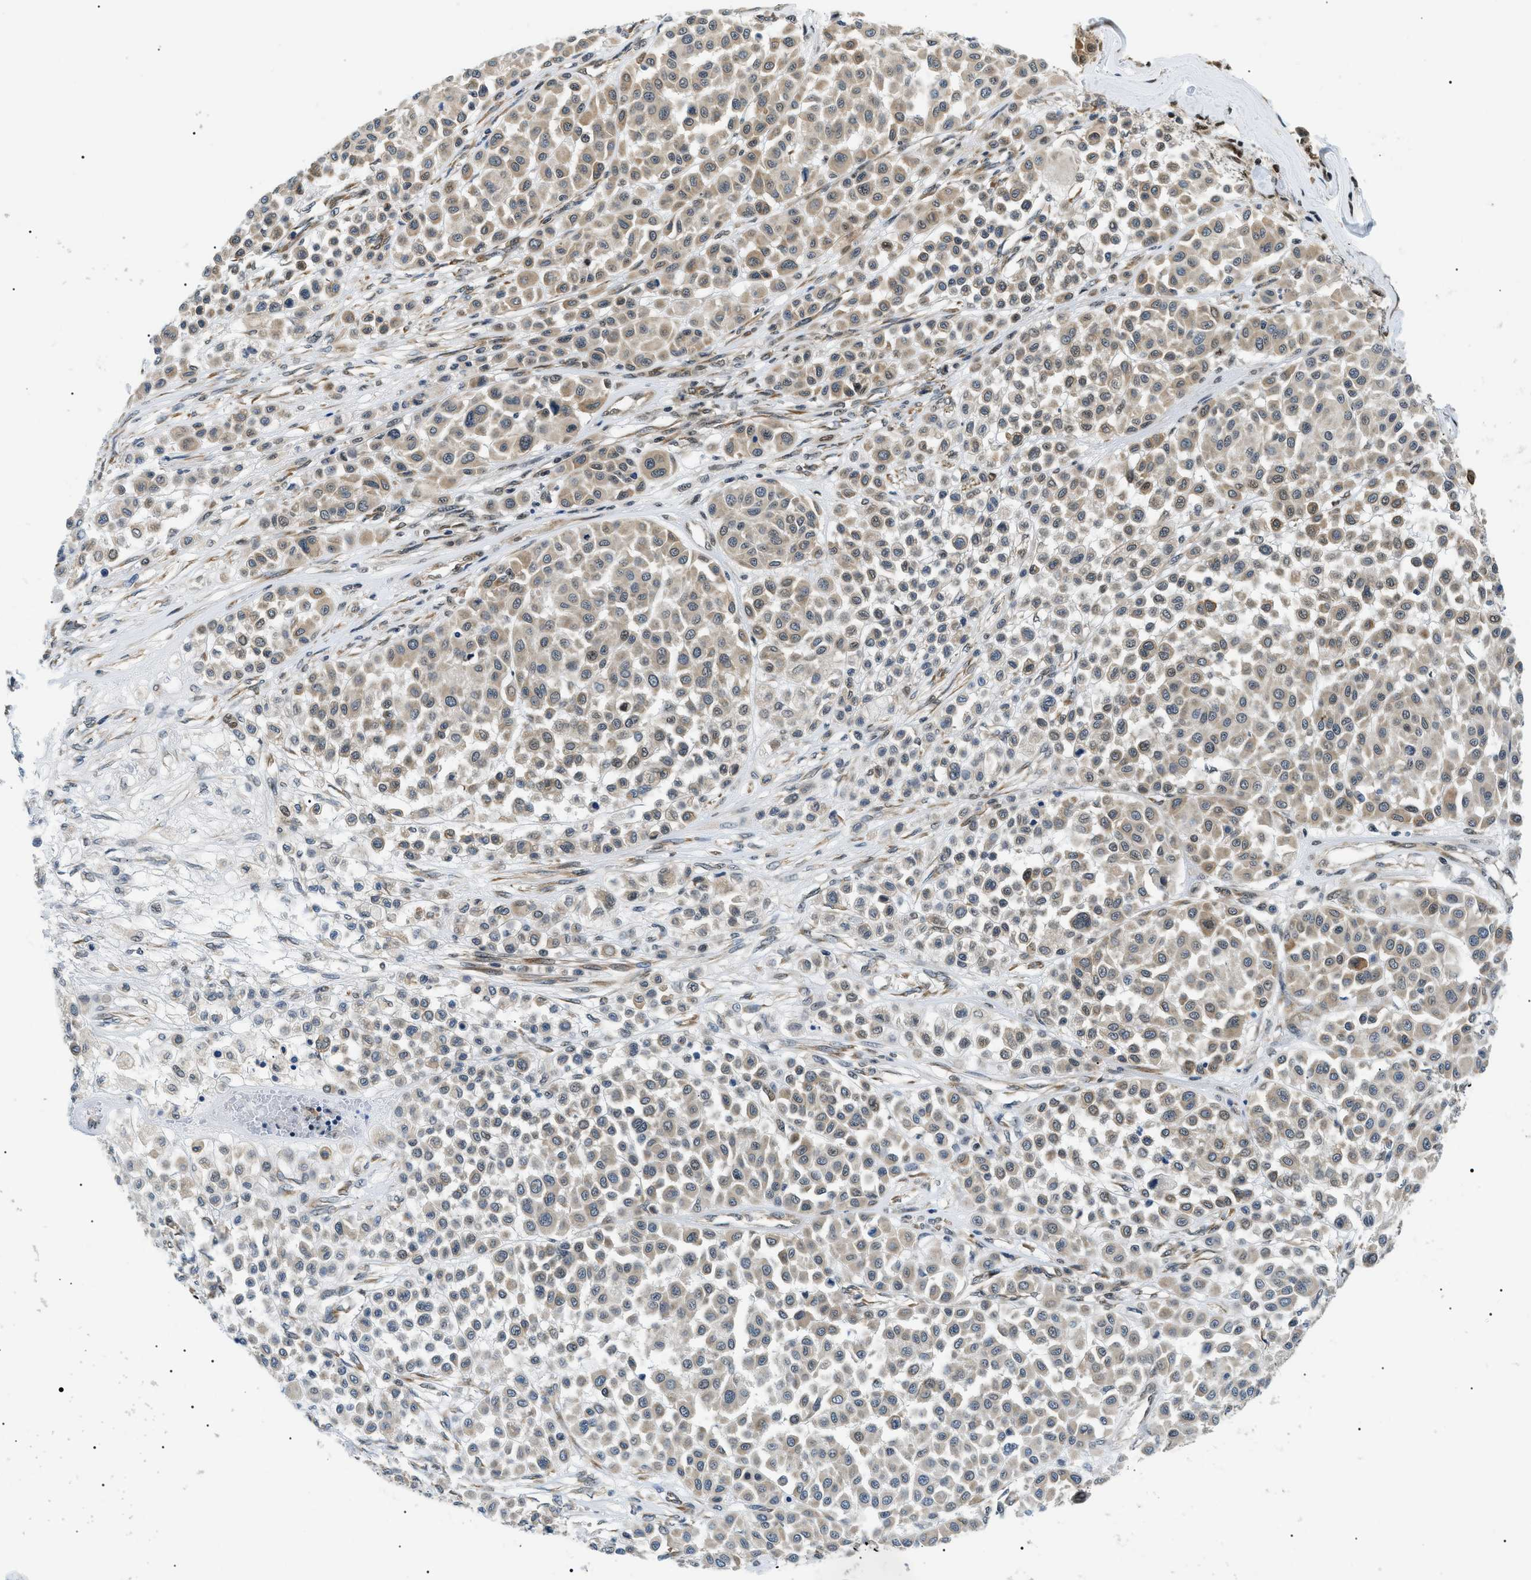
{"staining": {"intensity": "weak", "quantity": ">75%", "location": "cytoplasmic/membranous,nuclear"}, "tissue": "melanoma", "cell_type": "Tumor cells", "image_type": "cancer", "snomed": [{"axis": "morphology", "description": "Malignant melanoma, Metastatic site"}, {"axis": "topography", "description": "Soft tissue"}], "caption": "The image demonstrates staining of malignant melanoma (metastatic site), revealing weak cytoplasmic/membranous and nuclear protein expression (brown color) within tumor cells. Ihc stains the protein in brown and the nuclei are stained blue.", "gene": "CWC25", "patient": {"sex": "male", "age": 41}}